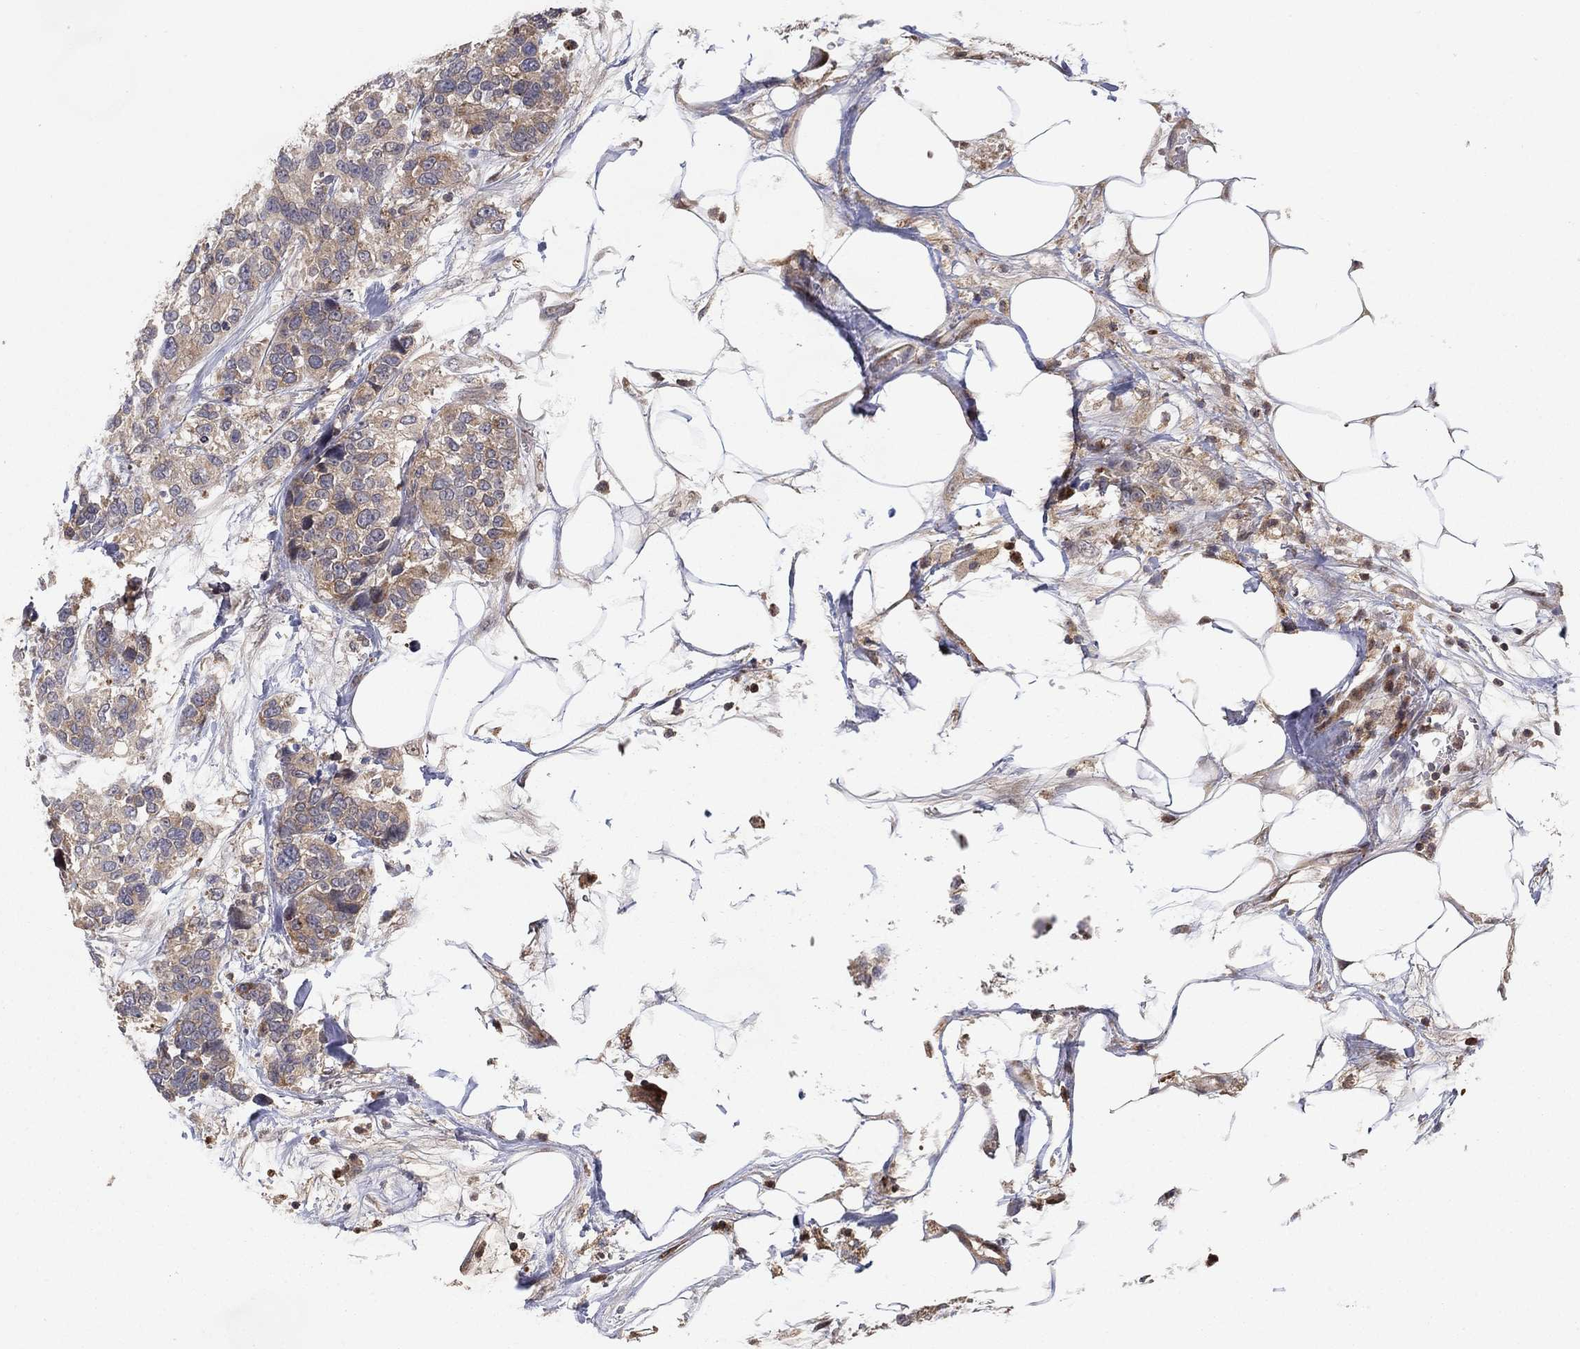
{"staining": {"intensity": "moderate", "quantity": "<25%", "location": "cytoplasmic/membranous"}, "tissue": "urothelial cancer", "cell_type": "Tumor cells", "image_type": "cancer", "snomed": [{"axis": "morphology", "description": "Urothelial carcinoma, High grade"}, {"axis": "topography", "description": "Urinary bladder"}], "caption": "IHC (DAB (3,3'-diaminobenzidine)) staining of human urothelial carcinoma (high-grade) shows moderate cytoplasmic/membranous protein staining in approximately <25% of tumor cells.", "gene": "LPCAT4", "patient": {"sex": "male", "age": 77}}